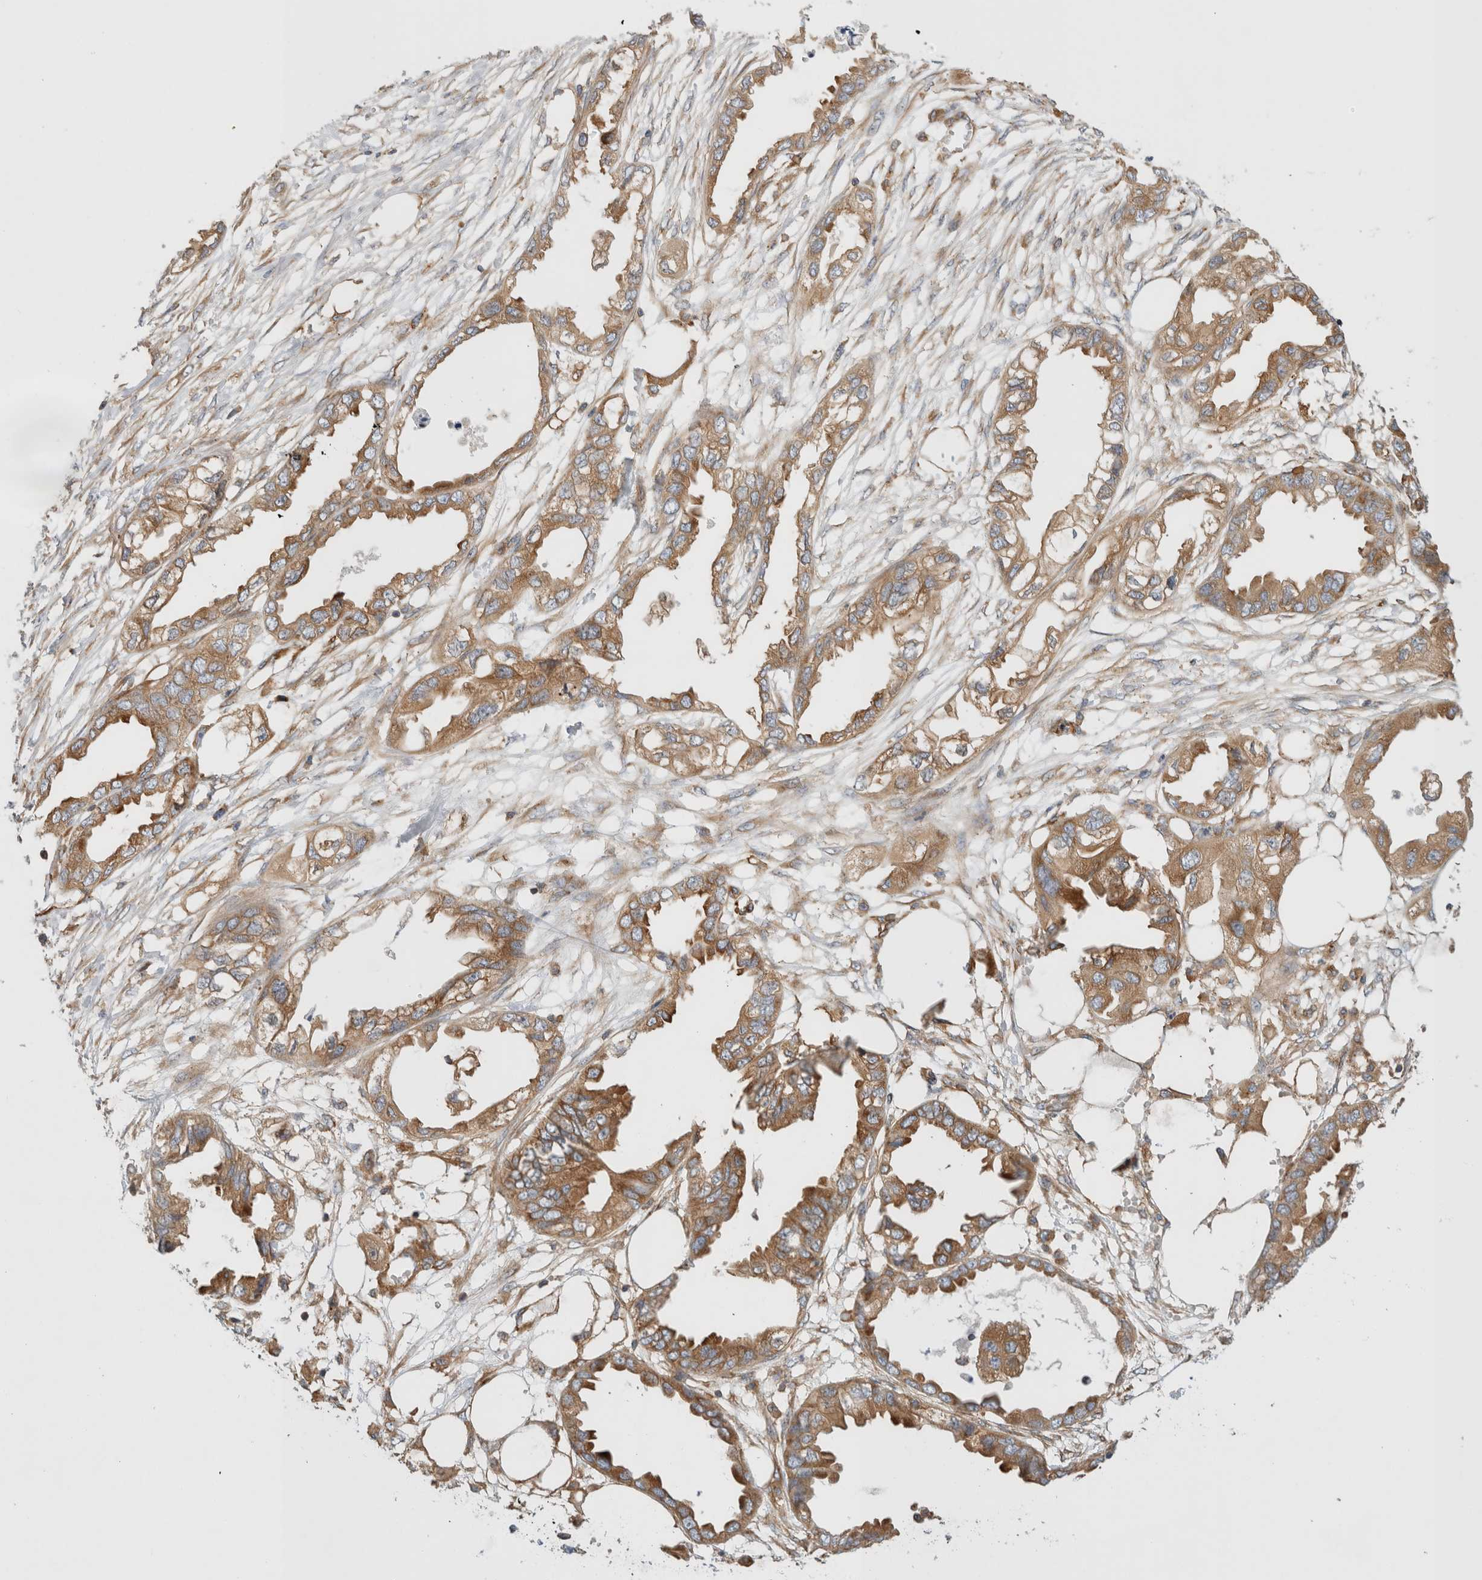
{"staining": {"intensity": "moderate", "quantity": ">75%", "location": "cytoplasmic/membranous"}, "tissue": "endometrial cancer", "cell_type": "Tumor cells", "image_type": "cancer", "snomed": [{"axis": "morphology", "description": "Adenocarcinoma, NOS"}, {"axis": "morphology", "description": "Adenocarcinoma, metastatic, NOS"}, {"axis": "topography", "description": "Adipose tissue"}, {"axis": "topography", "description": "Endometrium"}], "caption": "Endometrial cancer (adenocarcinoma) stained for a protein reveals moderate cytoplasmic/membranous positivity in tumor cells. (Stains: DAB (3,3'-diaminobenzidine) in brown, nuclei in blue, Microscopy: brightfield microscopy at high magnification).", "gene": "GPR150", "patient": {"sex": "female", "age": 67}}